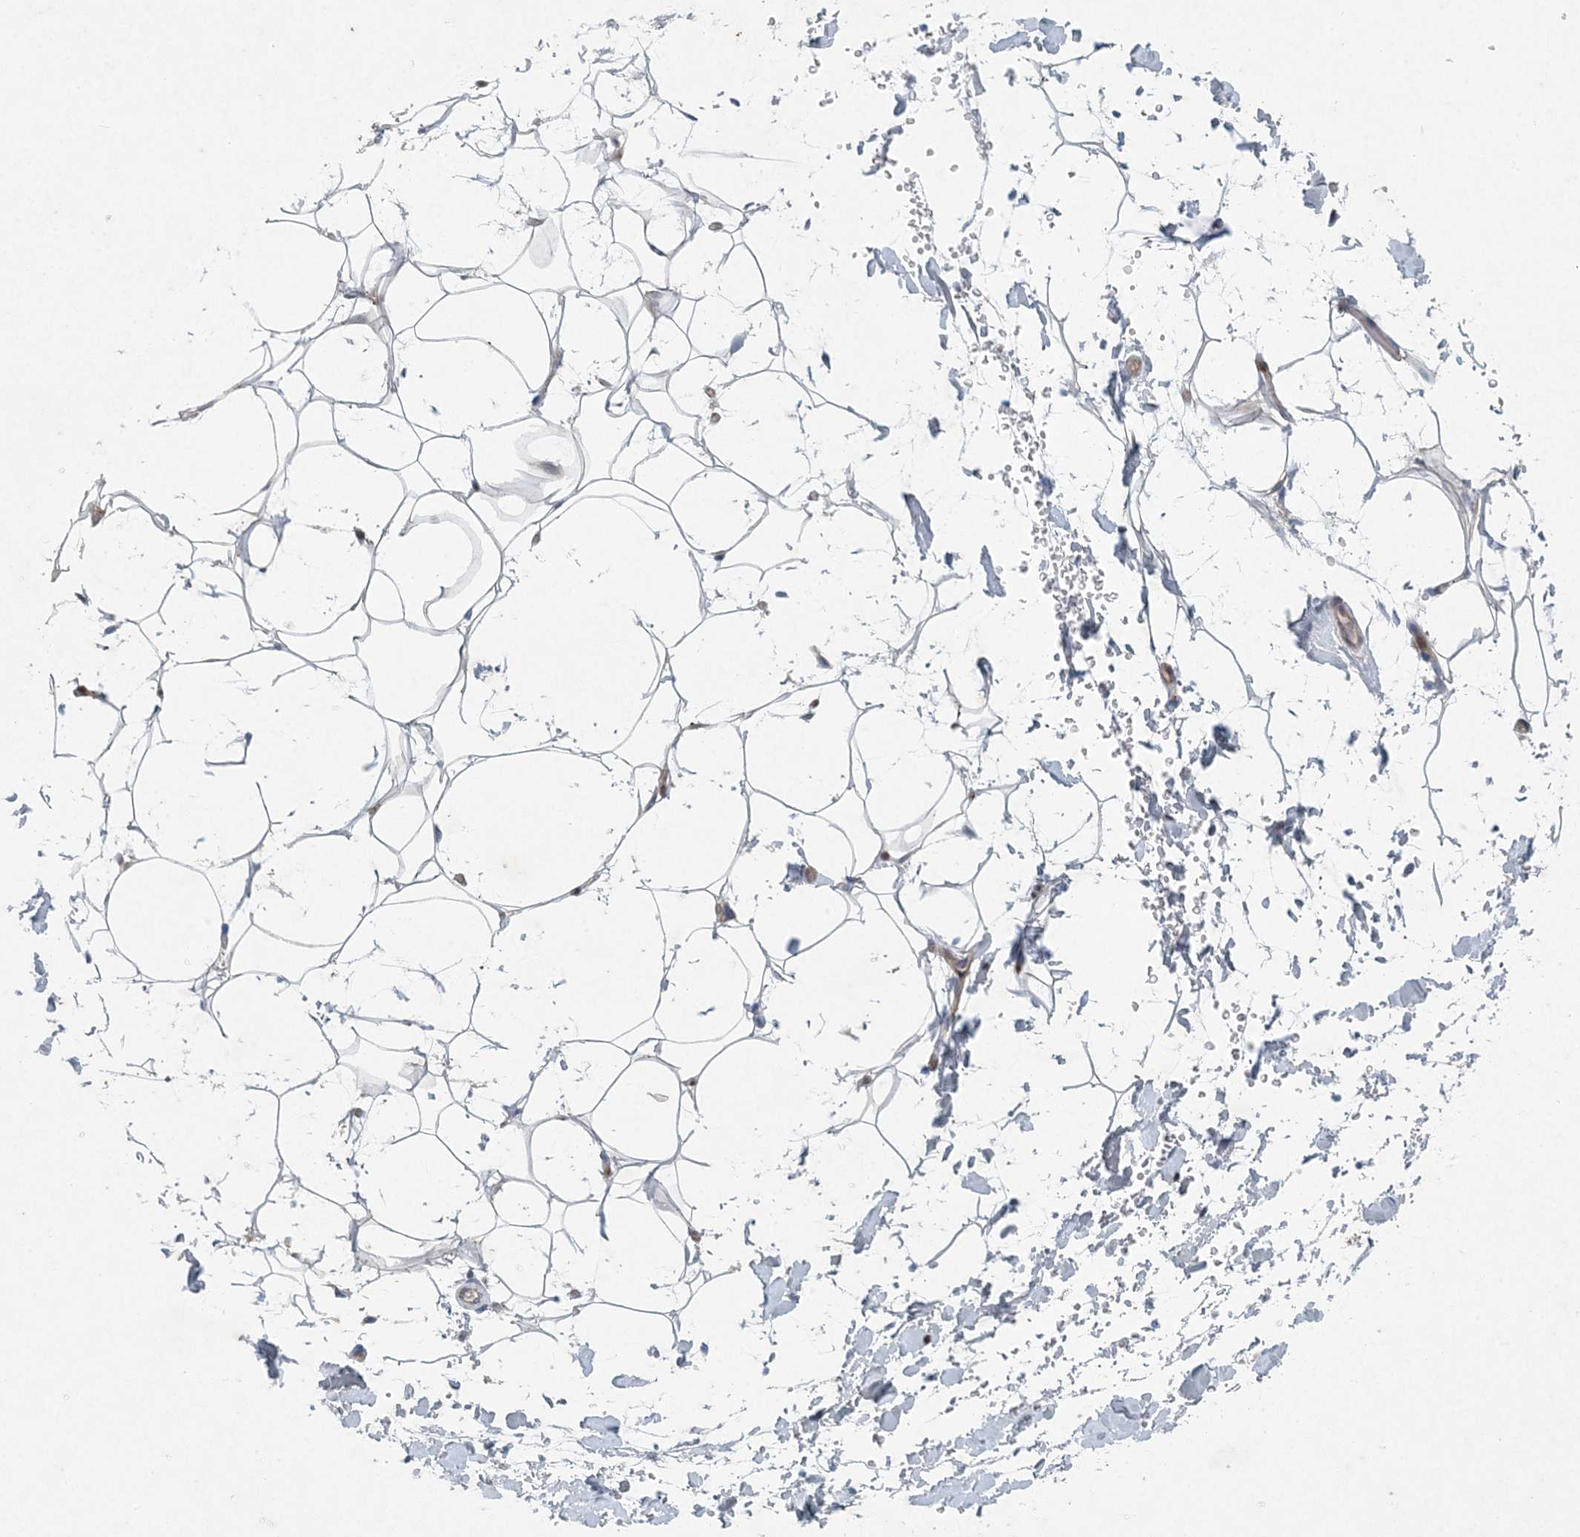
{"staining": {"intensity": "weak", "quantity": "<25%", "location": "cytoplasmic/membranous"}, "tissue": "adipose tissue", "cell_type": "Adipocytes", "image_type": "normal", "snomed": [{"axis": "morphology", "description": "Normal tissue, NOS"}, {"axis": "topography", "description": "Breast"}], "caption": "Adipocytes show no significant protein positivity in unremarkable adipose tissue. (Immunohistochemistry (ihc), brightfield microscopy, high magnification).", "gene": "HIKESHI", "patient": {"sex": "female", "age": 26}}